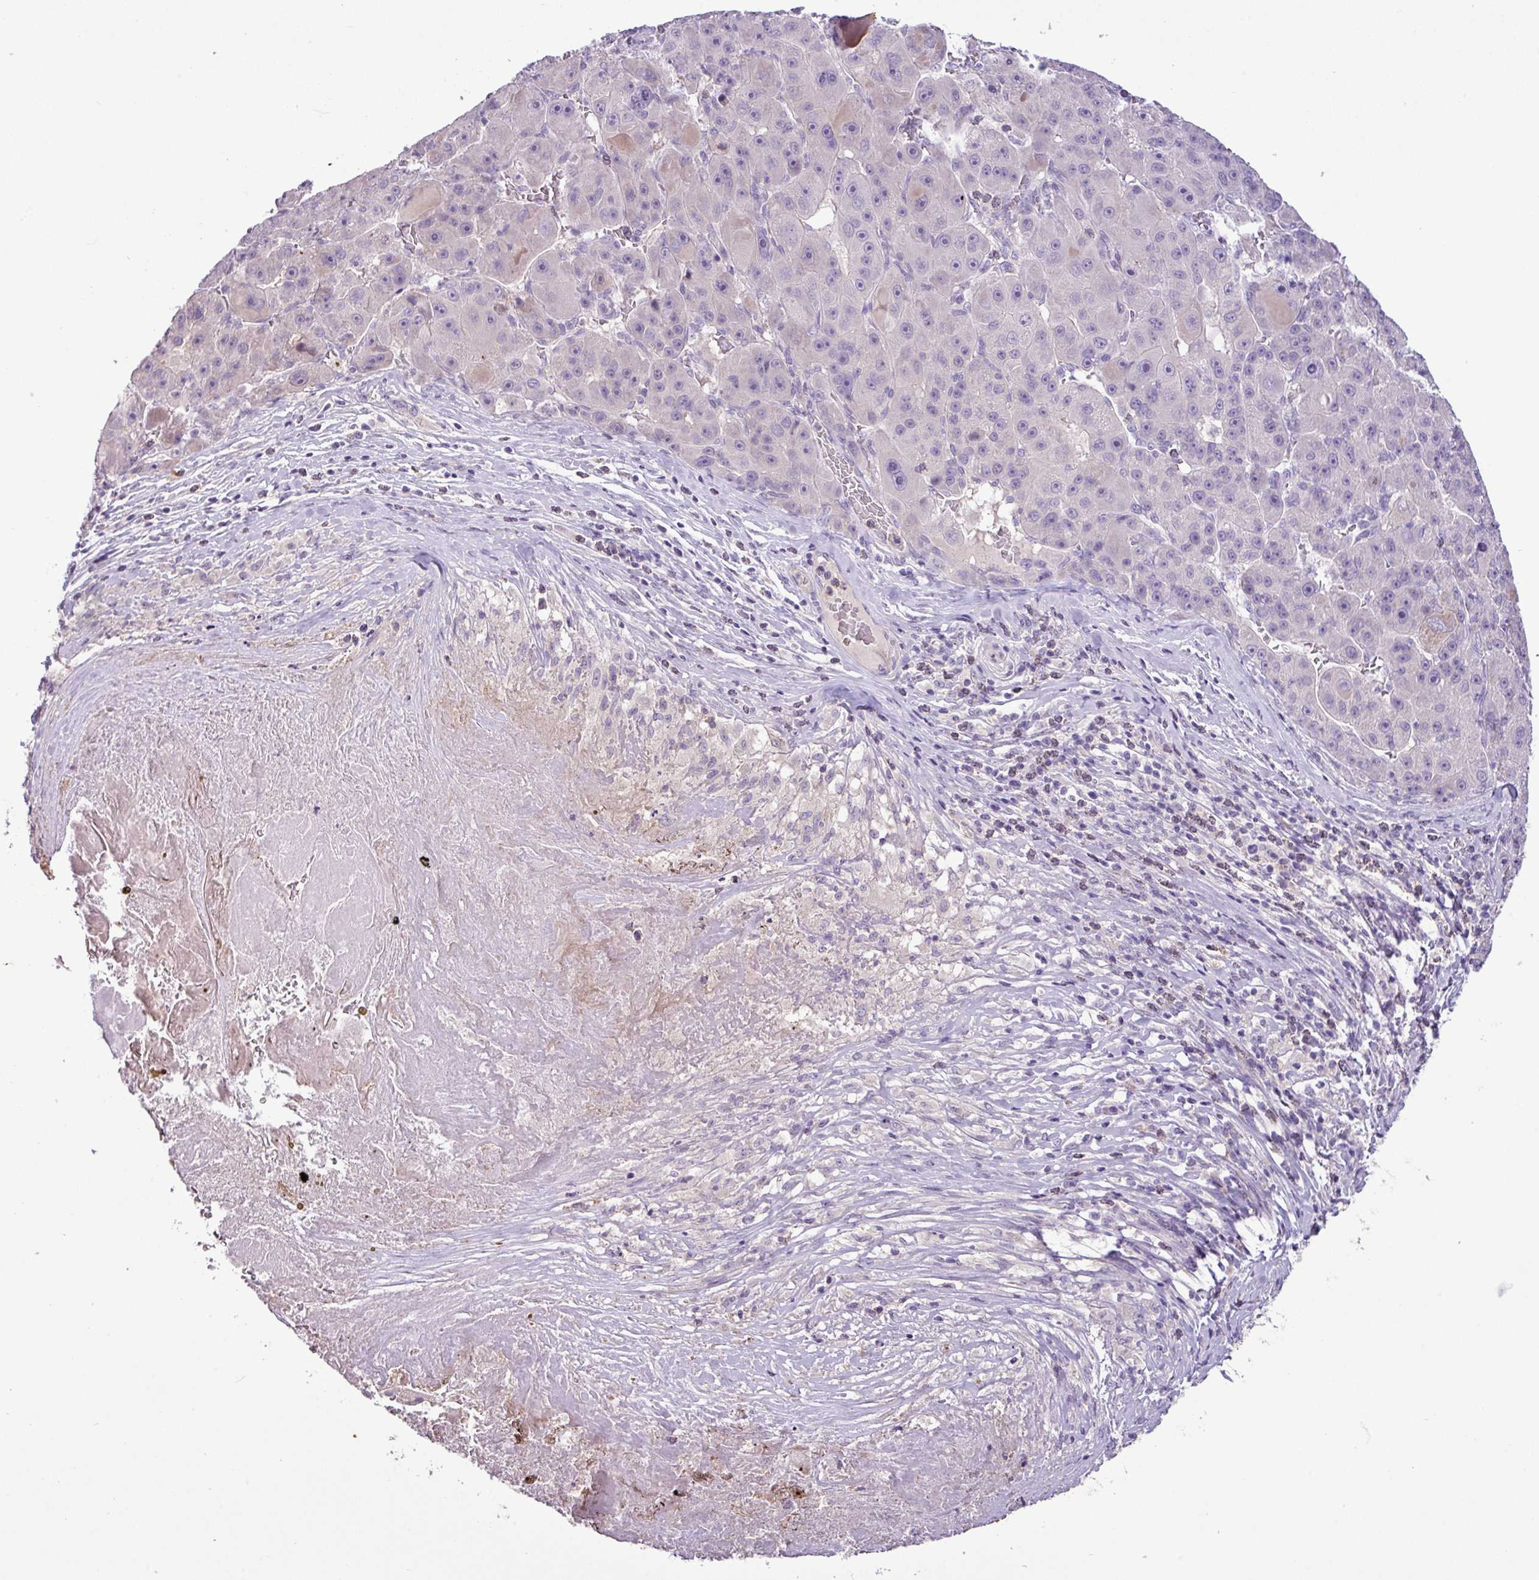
{"staining": {"intensity": "weak", "quantity": "<25%", "location": "cytoplasmic/membranous"}, "tissue": "liver cancer", "cell_type": "Tumor cells", "image_type": "cancer", "snomed": [{"axis": "morphology", "description": "Carcinoma, Hepatocellular, NOS"}, {"axis": "topography", "description": "Liver"}], "caption": "Protein analysis of hepatocellular carcinoma (liver) displays no significant staining in tumor cells.", "gene": "PNLDC1", "patient": {"sex": "male", "age": 76}}